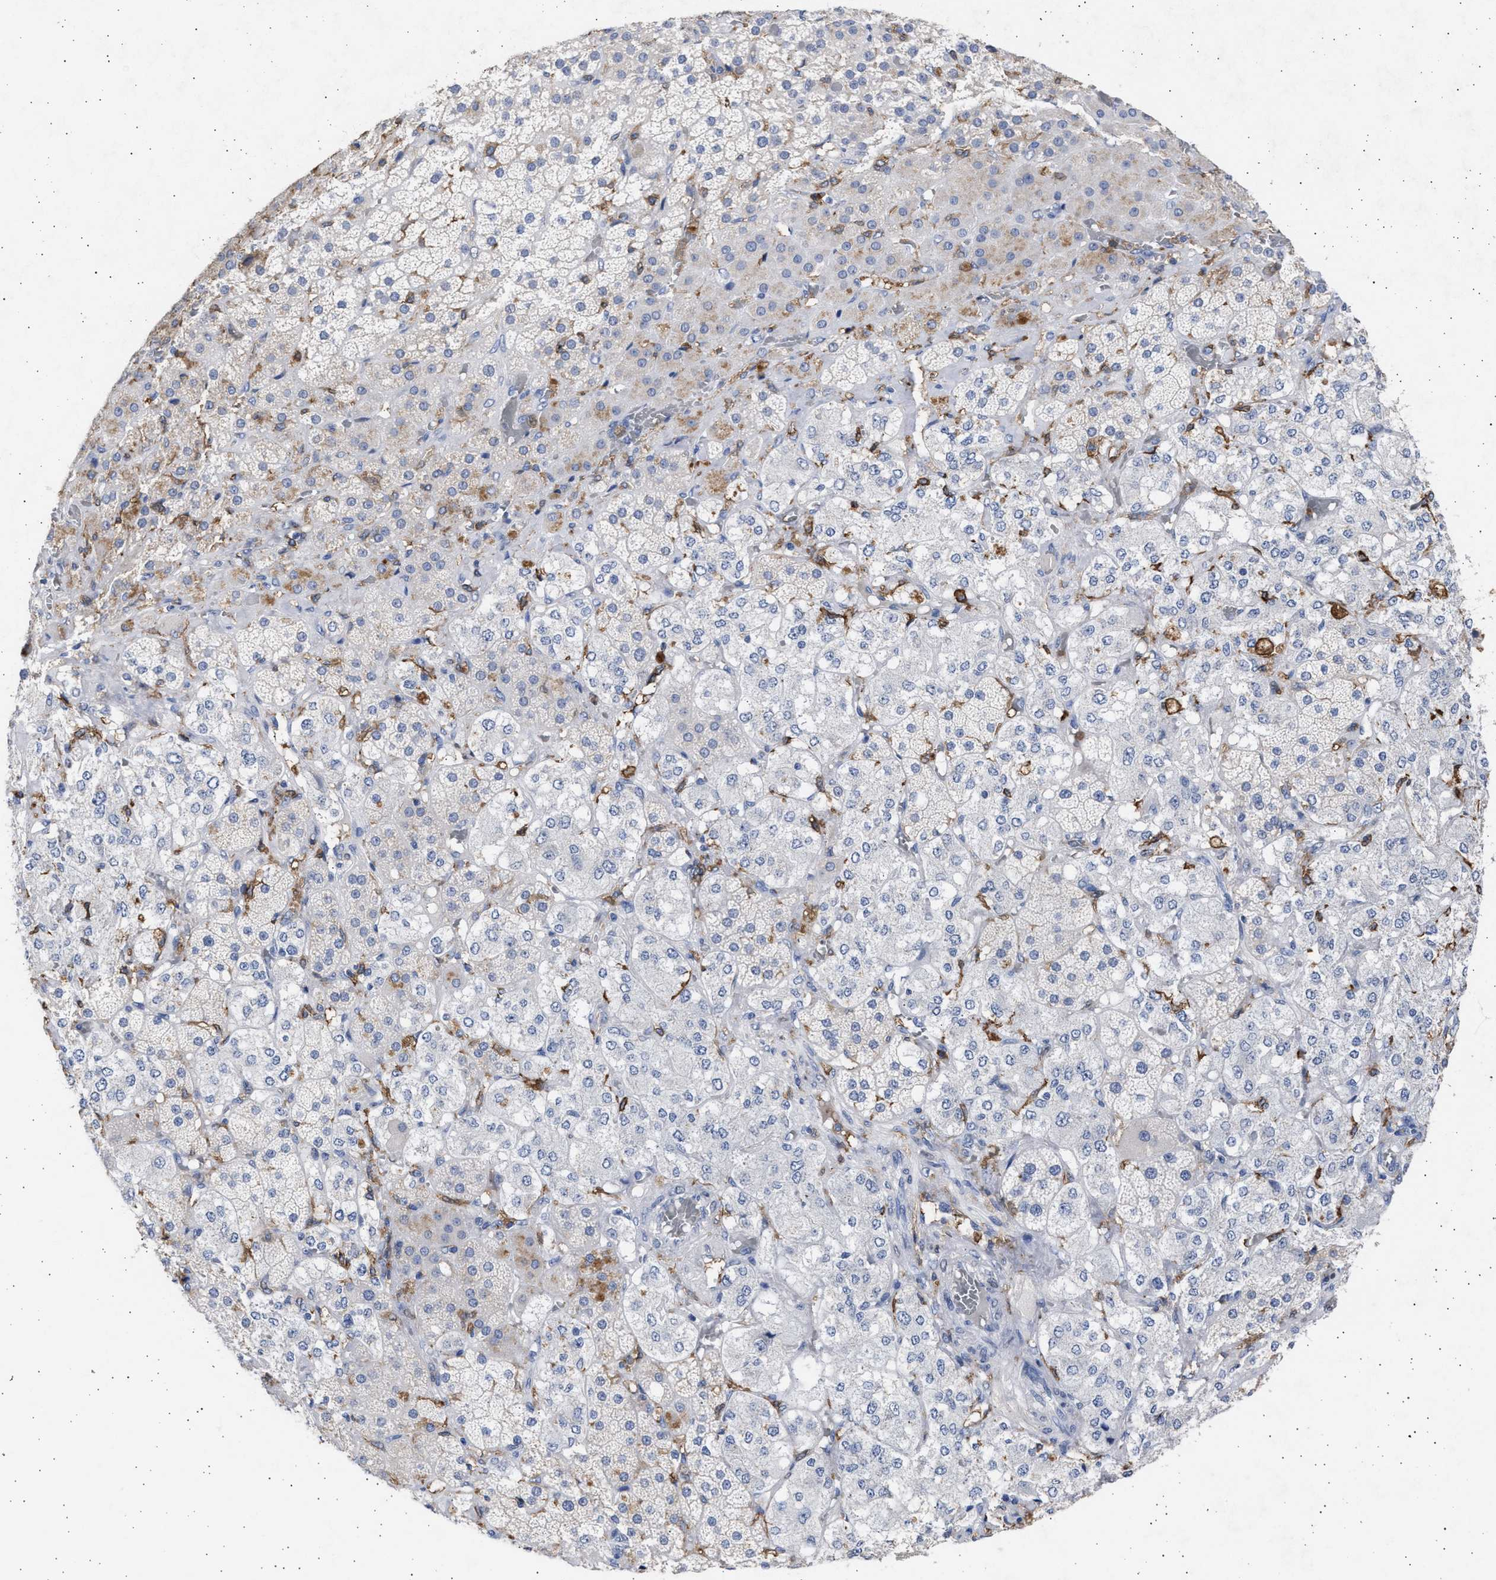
{"staining": {"intensity": "weak", "quantity": "<25%", "location": "cytoplasmic/membranous"}, "tissue": "adrenal gland", "cell_type": "Glandular cells", "image_type": "normal", "snomed": [{"axis": "morphology", "description": "Normal tissue, NOS"}, {"axis": "topography", "description": "Adrenal gland"}], "caption": "High power microscopy photomicrograph of an IHC photomicrograph of unremarkable adrenal gland, revealing no significant positivity in glandular cells. Brightfield microscopy of immunohistochemistry (IHC) stained with DAB (3,3'-diaminobenzidine) (brown) and hematoxylin (blue), captured at high magnification.", "gene": "FCER1A", "patient": {"sex": "male", "age": 57}}